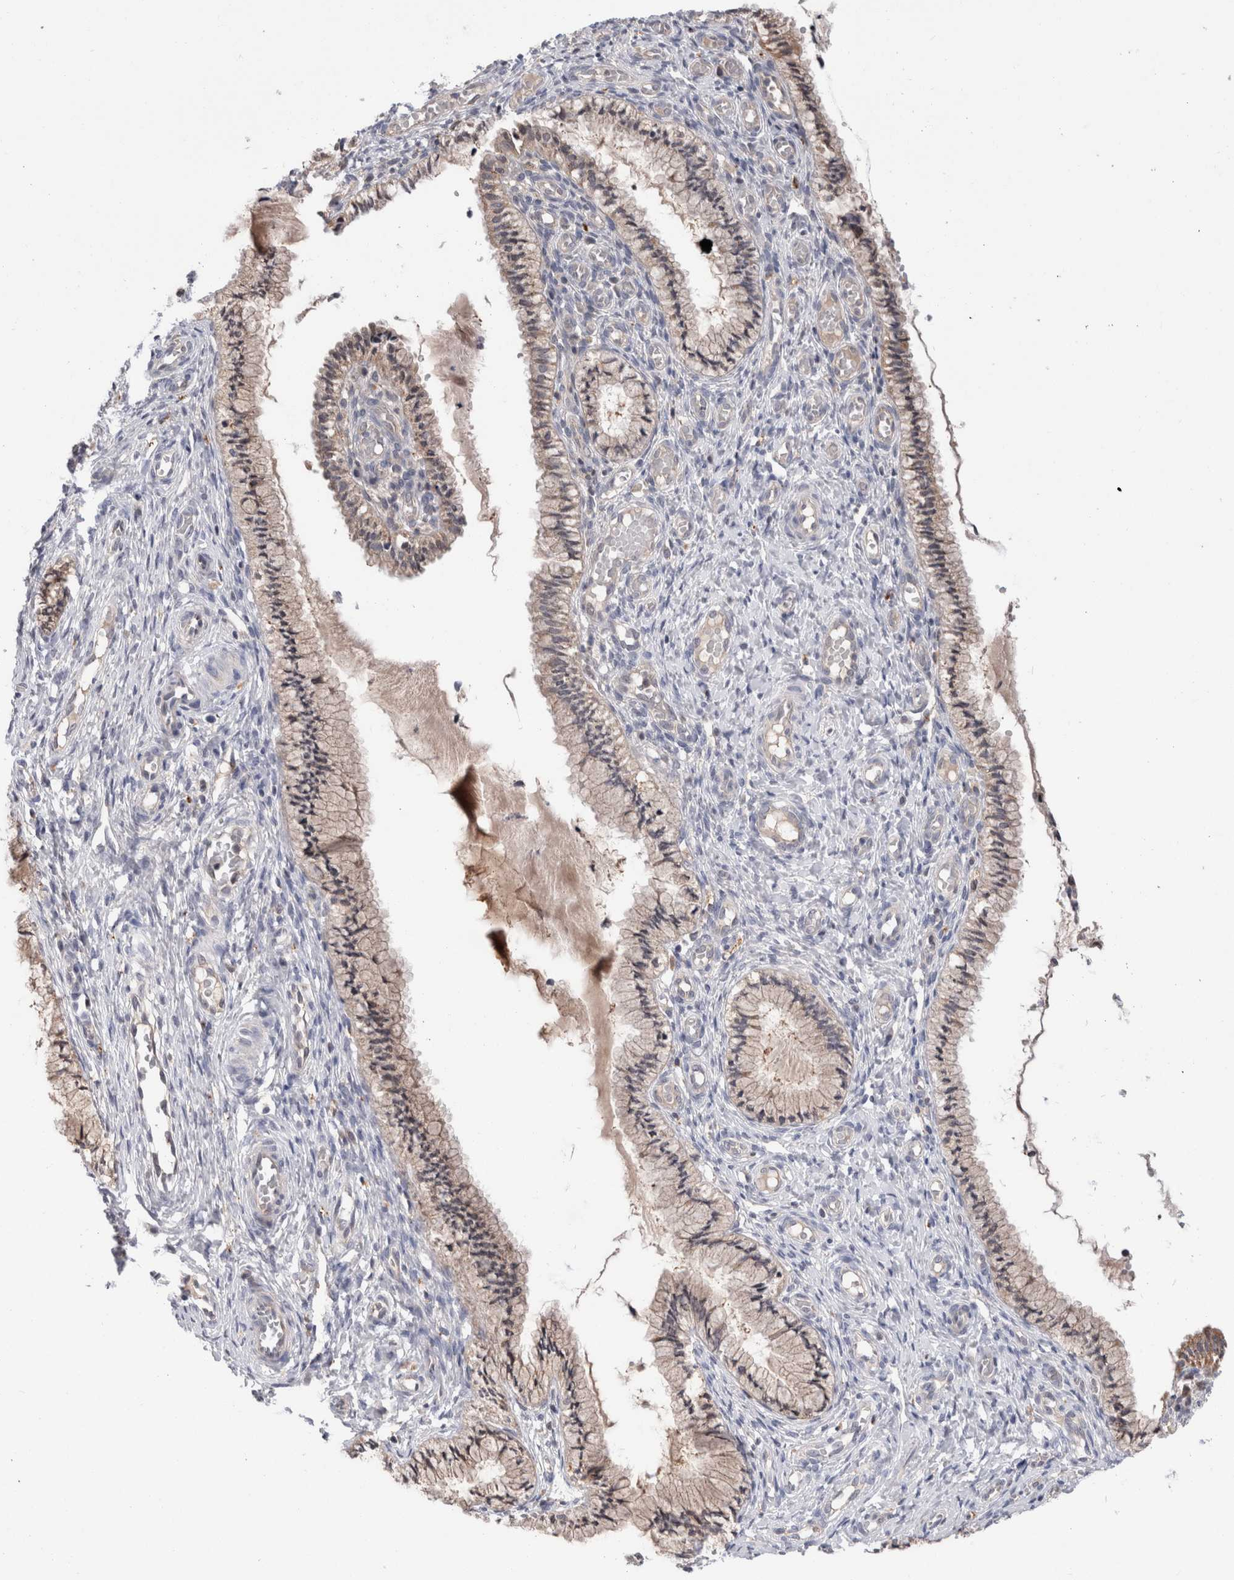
{"staining": {"intensity": "weak", "quantity": ">75%", "location": "cytoplasmic/membranous"}, "tissue": "cervix", "cell_type": "Glandular cells", "image_type": "normal", "snomed": [{"axis": "morphology", "description": "Normal tissue, NOS"}, {"axis": "topography", "description": "Cervix"}], "caption": "The immunohistochemical stain labels weak cytoplasmic/membranous staining in glandular cells of unremarkable cervix. The staining was performed using DAB, with brown indicating positive protein expression. Nuclei are stained blue with hematoxylin.", "gene": "MRPL37", "patient": {"sex": "female", "age": 27}}